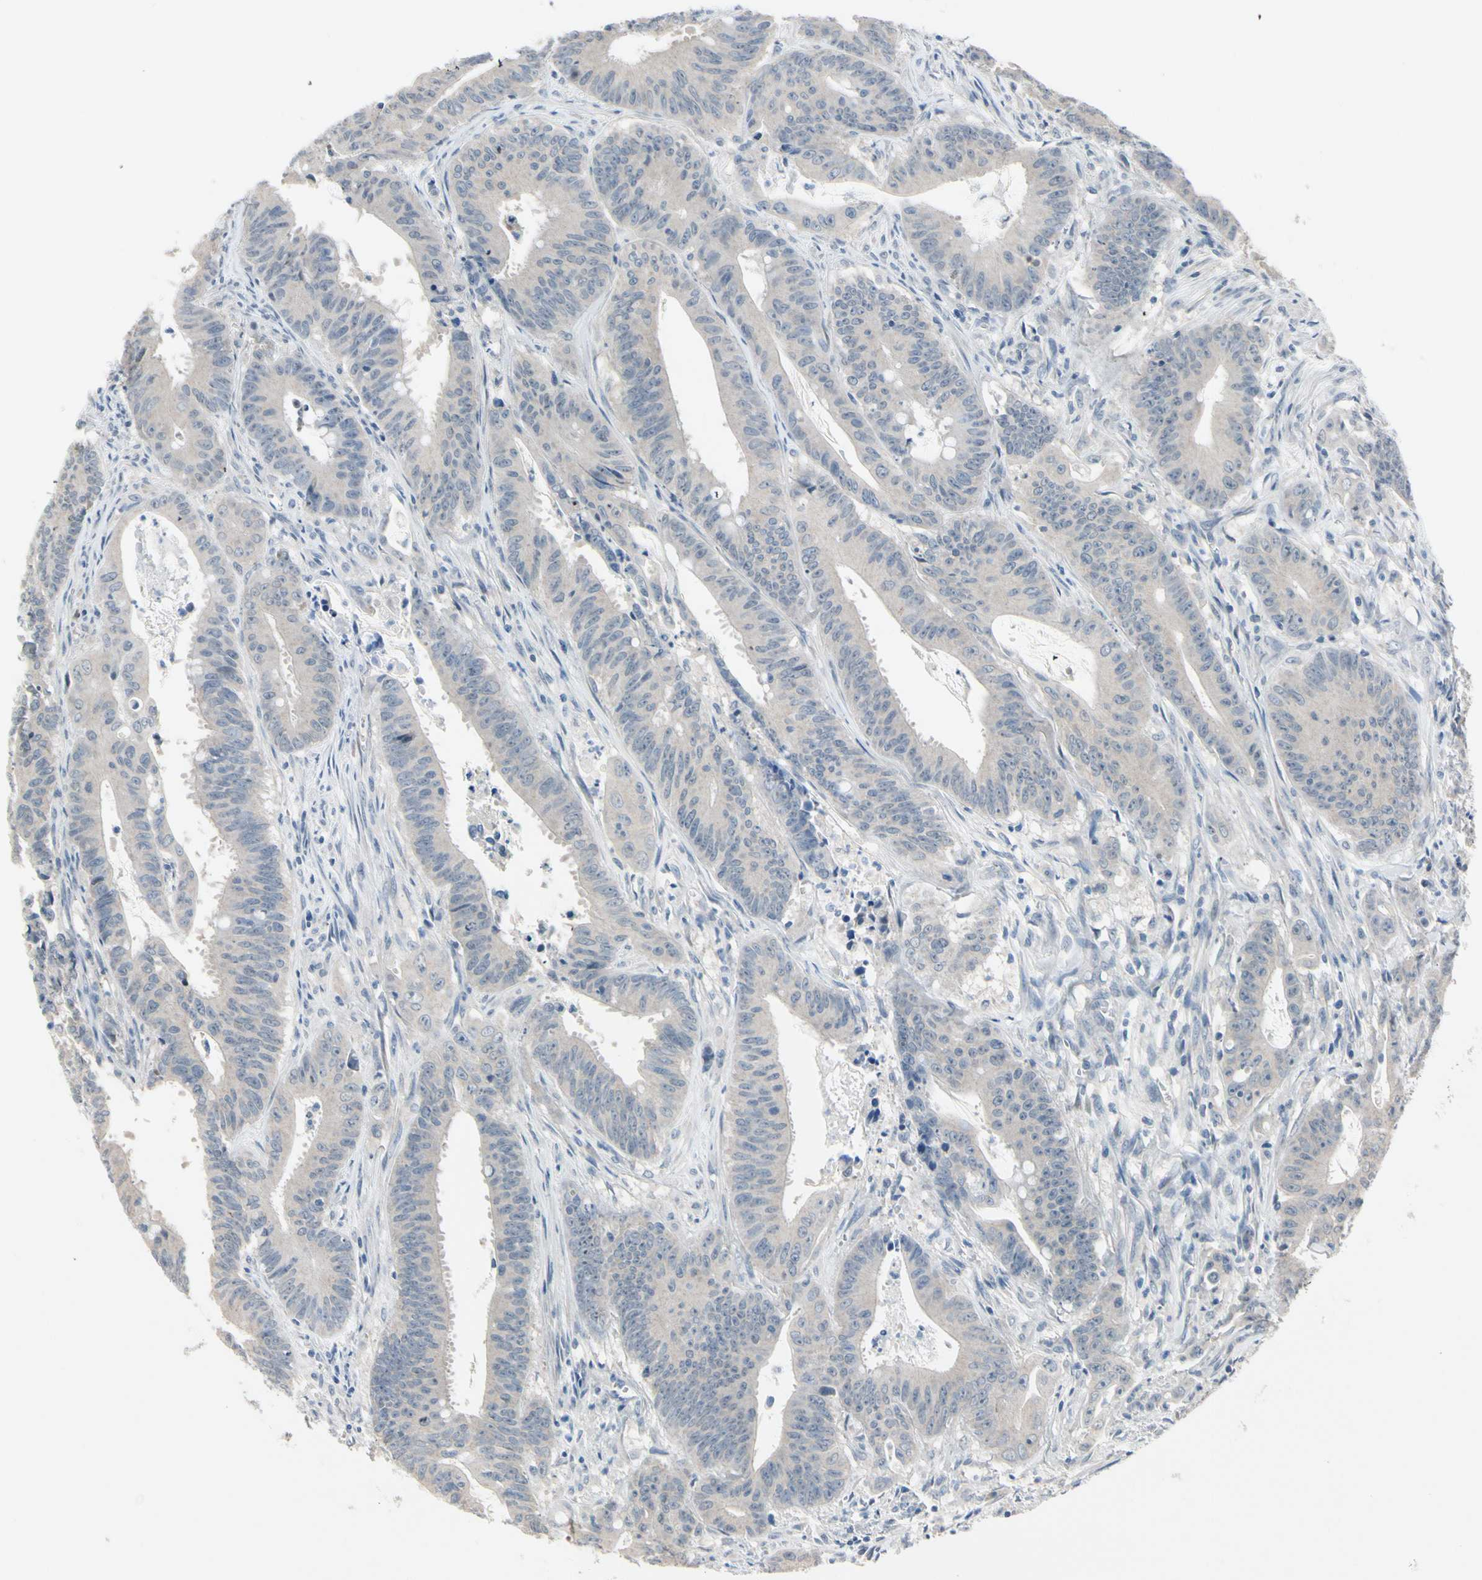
{"staining": {"intensity": "negative", "quantity": "none", "location": "none"}, "tissue": "colorectal cancer", "cell_type": "Tumor cells", "image_type": "cancer", "snomed": [{"axis": "morphology", "description": "Adenocarcinoma, NOS"}, {"axis": "topography", "description": "Colon"}], "caption": "Immunohistochemistry (IHC) of human colorectal cancer (adenocarcinoma) exhibits no positivity in tumor cells. The staining is performed using DAB brown chromogen with nuclei counter-stained in using hematoxylin.", "gene": "SLC27A6", "patient": {"sex": "male", "age": 45}}